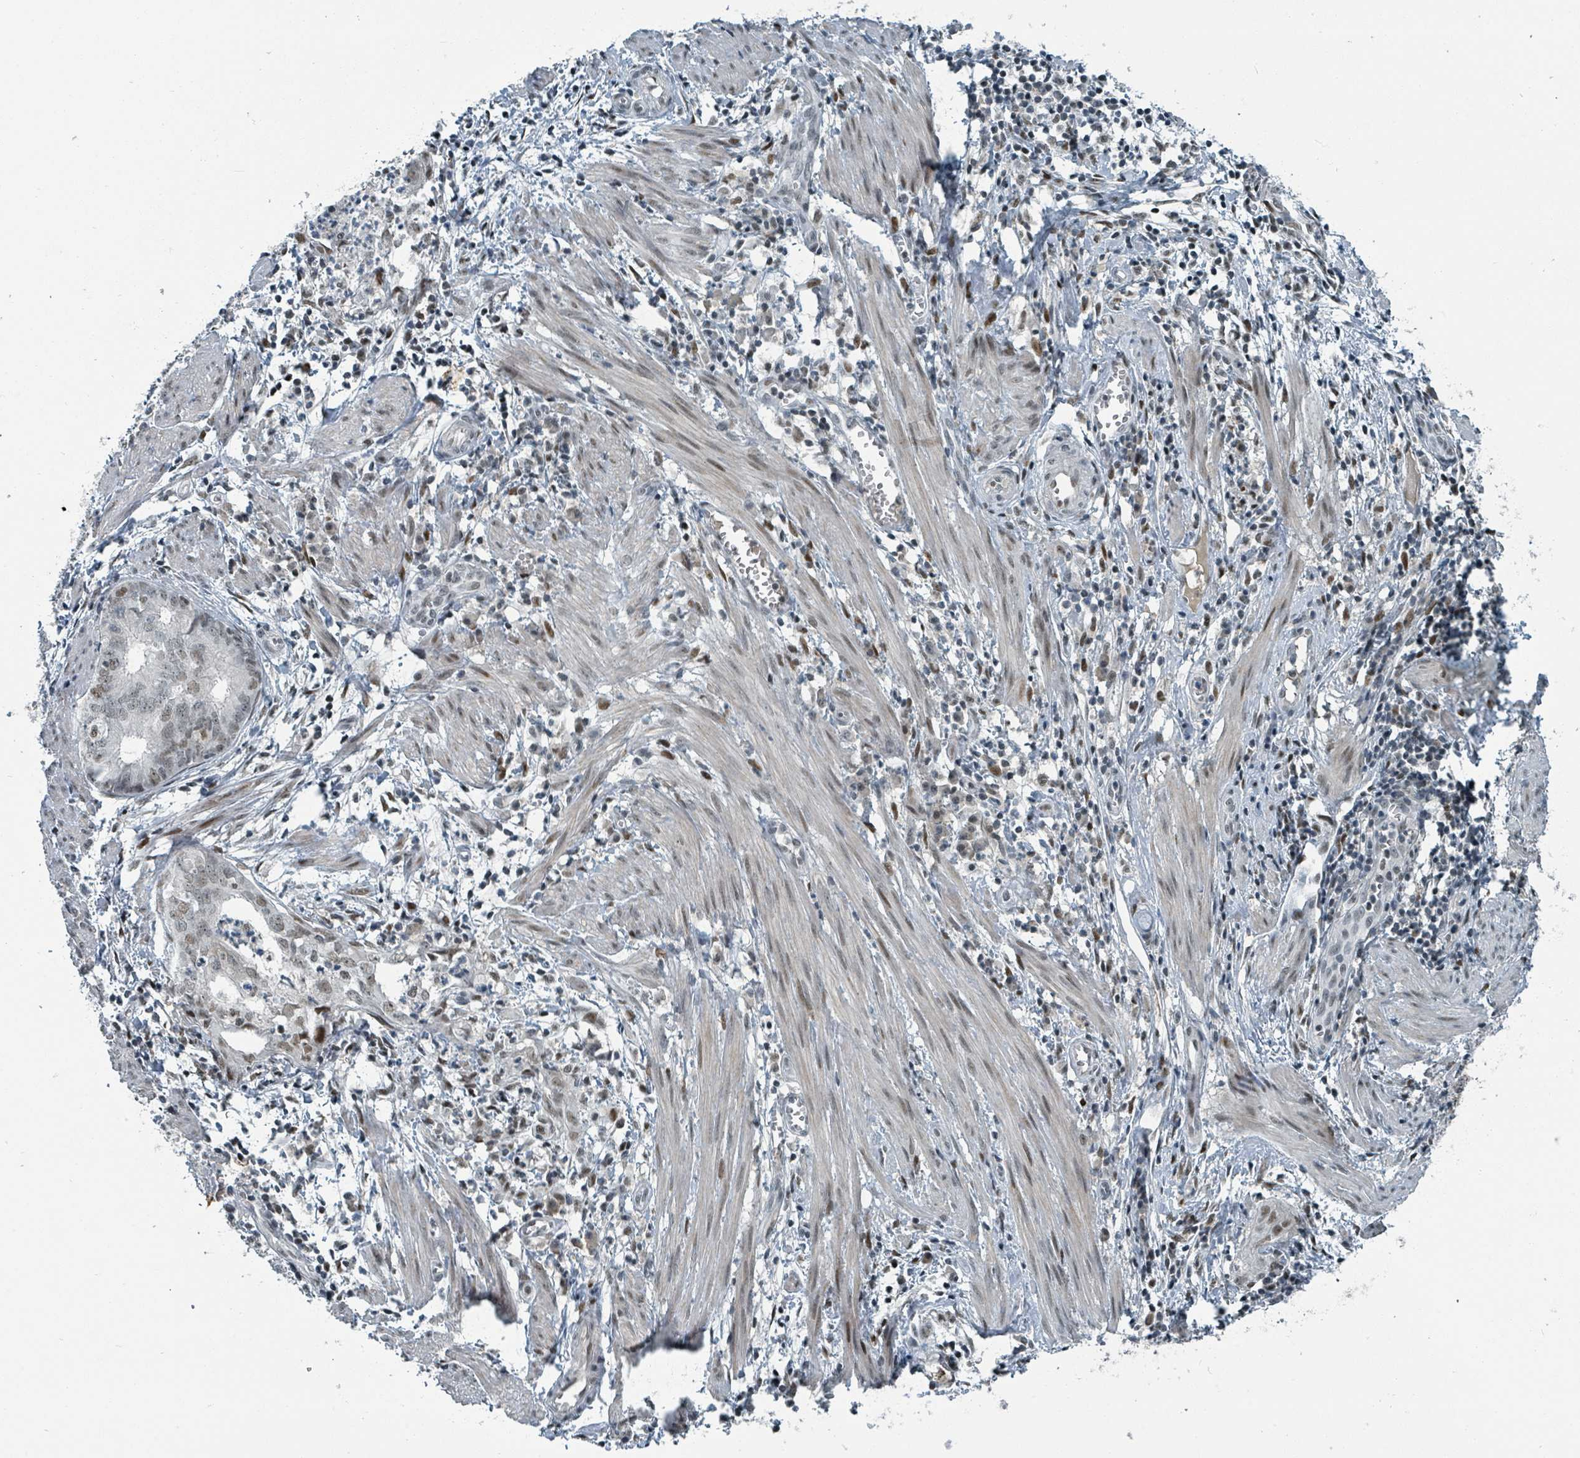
{"staining": {"intensity": "weak", "quantity": "25%-75%", "location": "nuclear"}, "tissue": "endometrial cancer", "cell_type": "Tumor cells", "image_type": "cancer", "snomed": [{"axis": "morphology", "description": "Adenocarcinoma, NOS"}, {"axis": "topography", "description": "Endometrium"}], "caption": "IHC image of neoplastic tissue: human endometrial adenocarcinoma stained using IHC displays low levels of weak protein expression localized specifically in the nuclear of tumor cells, appearing as a nuclear brown color.", "gene": "UCK1", "patient": {"sex": "female", "age": 68}}